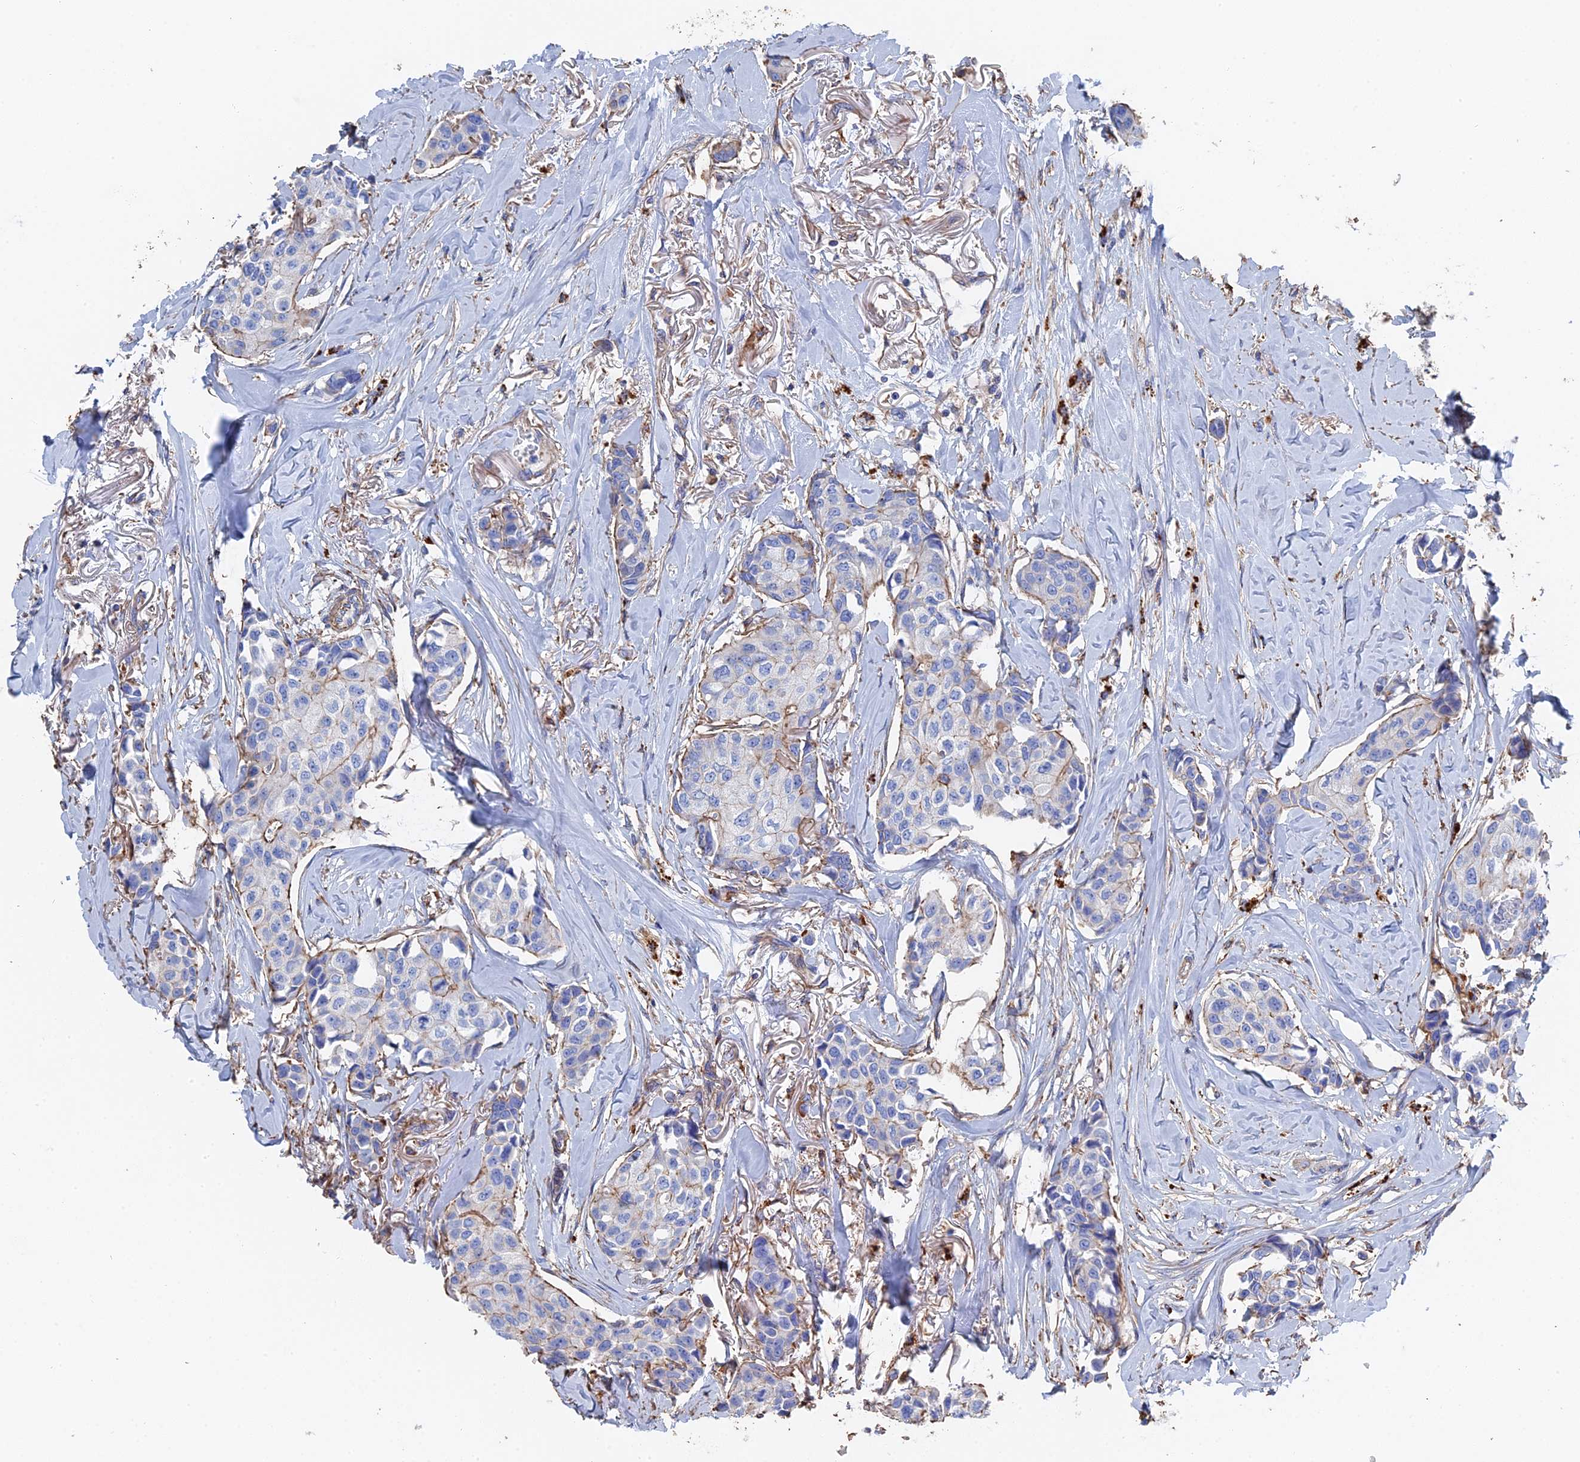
{"staining": {"intensity": "moderate", "quantity": "<25%", "location": "cytoplasmic/membranous"}, "tissue": "breast cancer", "cell_type": "Tumor cells", "image_type": "cancer", "snomed": [{"axis": "morphology", "description": "Duct carcinoma"}, {"axis": "topography", "description": "Breast"}], "caption": "Human breast cancer (invasive ductal carcinoma) stained with a protein marker reveals moderate staining in tumor cells.", "gene": "STRA6", "patient": {"sex": "female", "age": 80}}